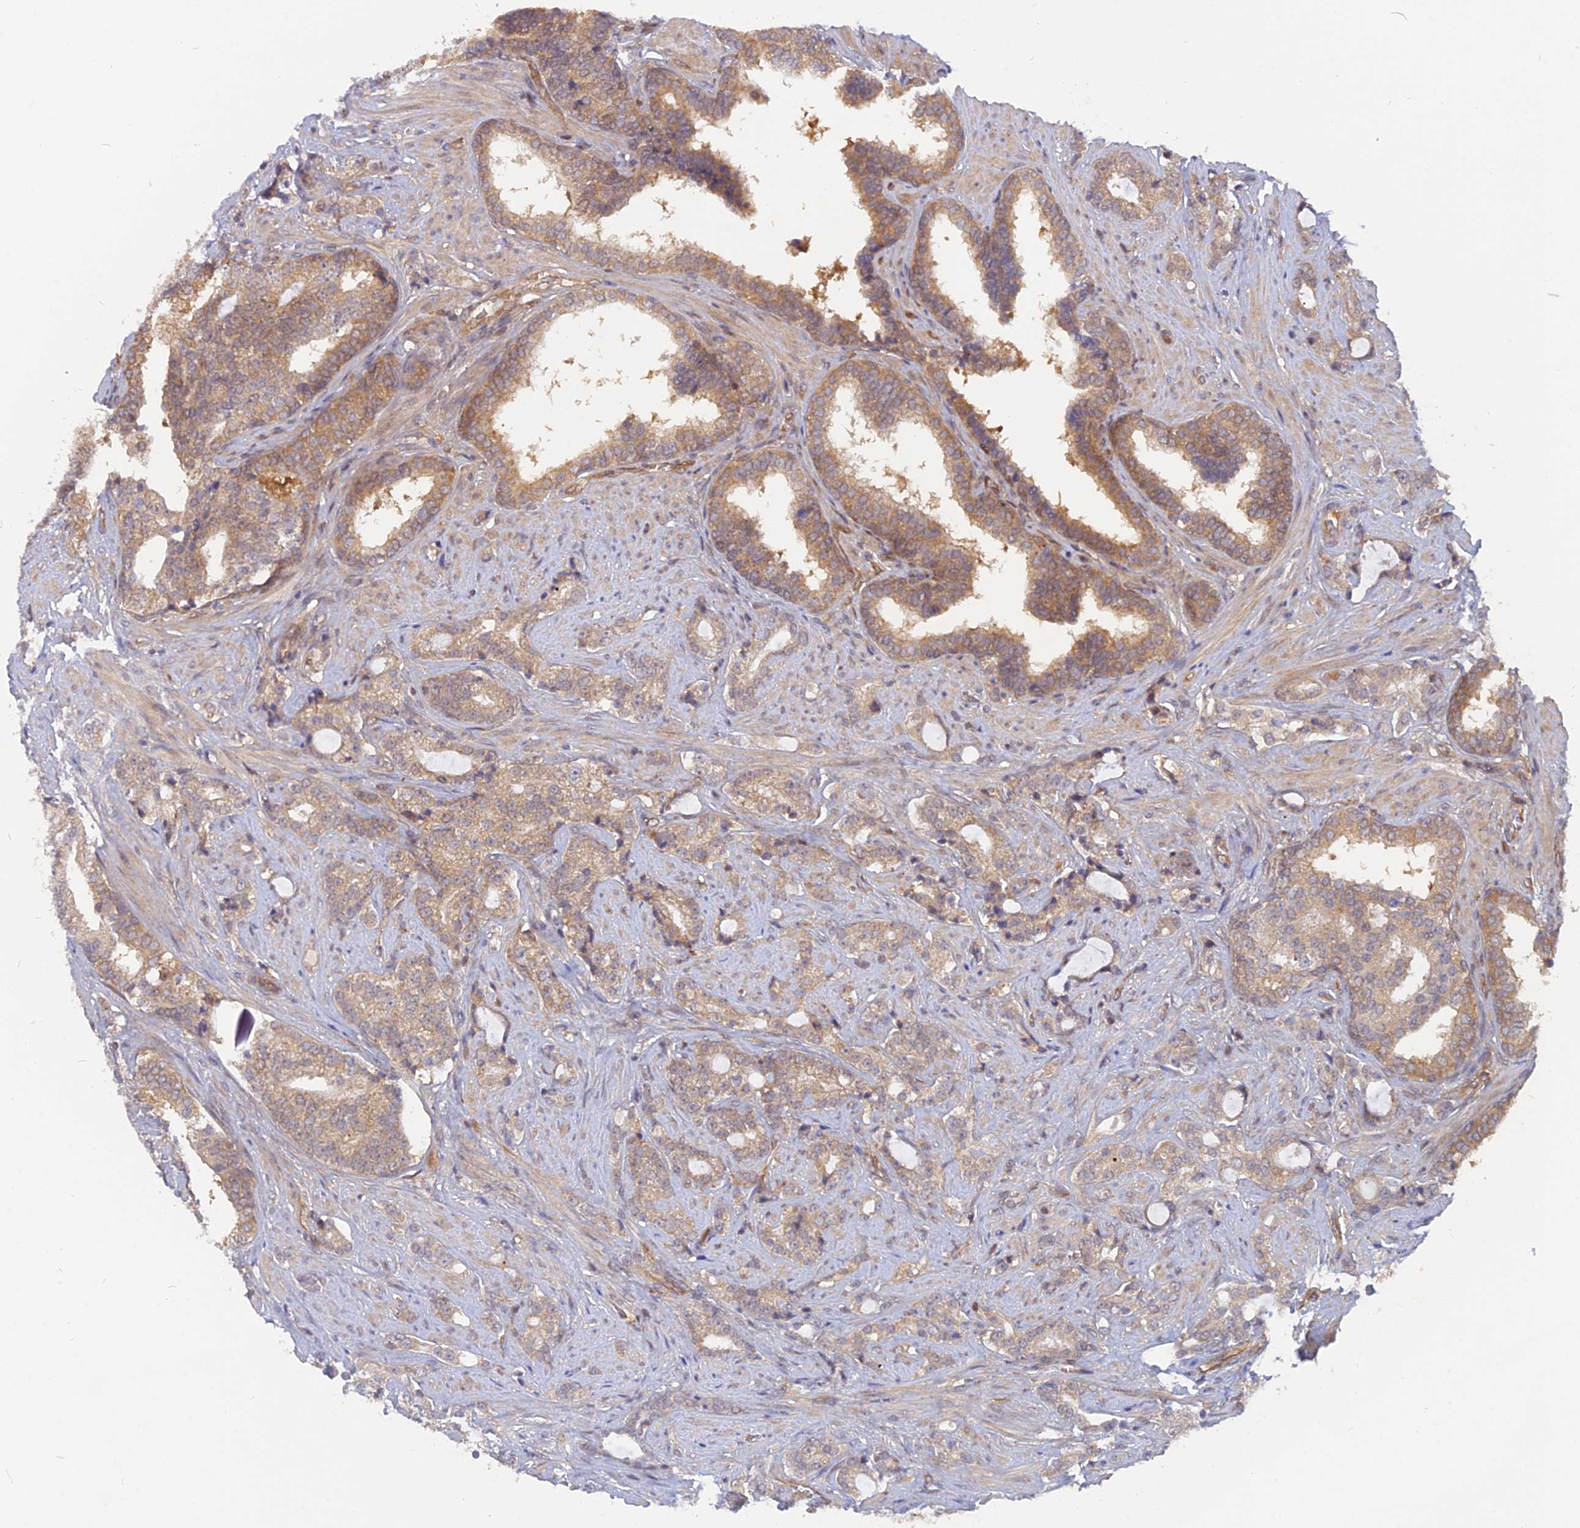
{"staining": {"intensity": "moderate", "quantity": ">75%", "location": "cytoplasmic/membranous"}, "tissue": "prostate cancer", "cell_type": "Tumor cells", "image_type": "cancer", "snomed": [{"axis": "morphology", "description": "Adenocarcinoma, High grade"}, {"axis": "topography", "description": "Prostate and seminal vesicle, NOS"}], "caption": "High-grade adenocarcinoma (prostate) was stained to show a protein in brown. There is medium levels of moderate cytoplasmic/membranous expression in approximately >75% of tumor cells.", "gene": "ARL2BP", "patient": {"sex": "male", "age": 67}}